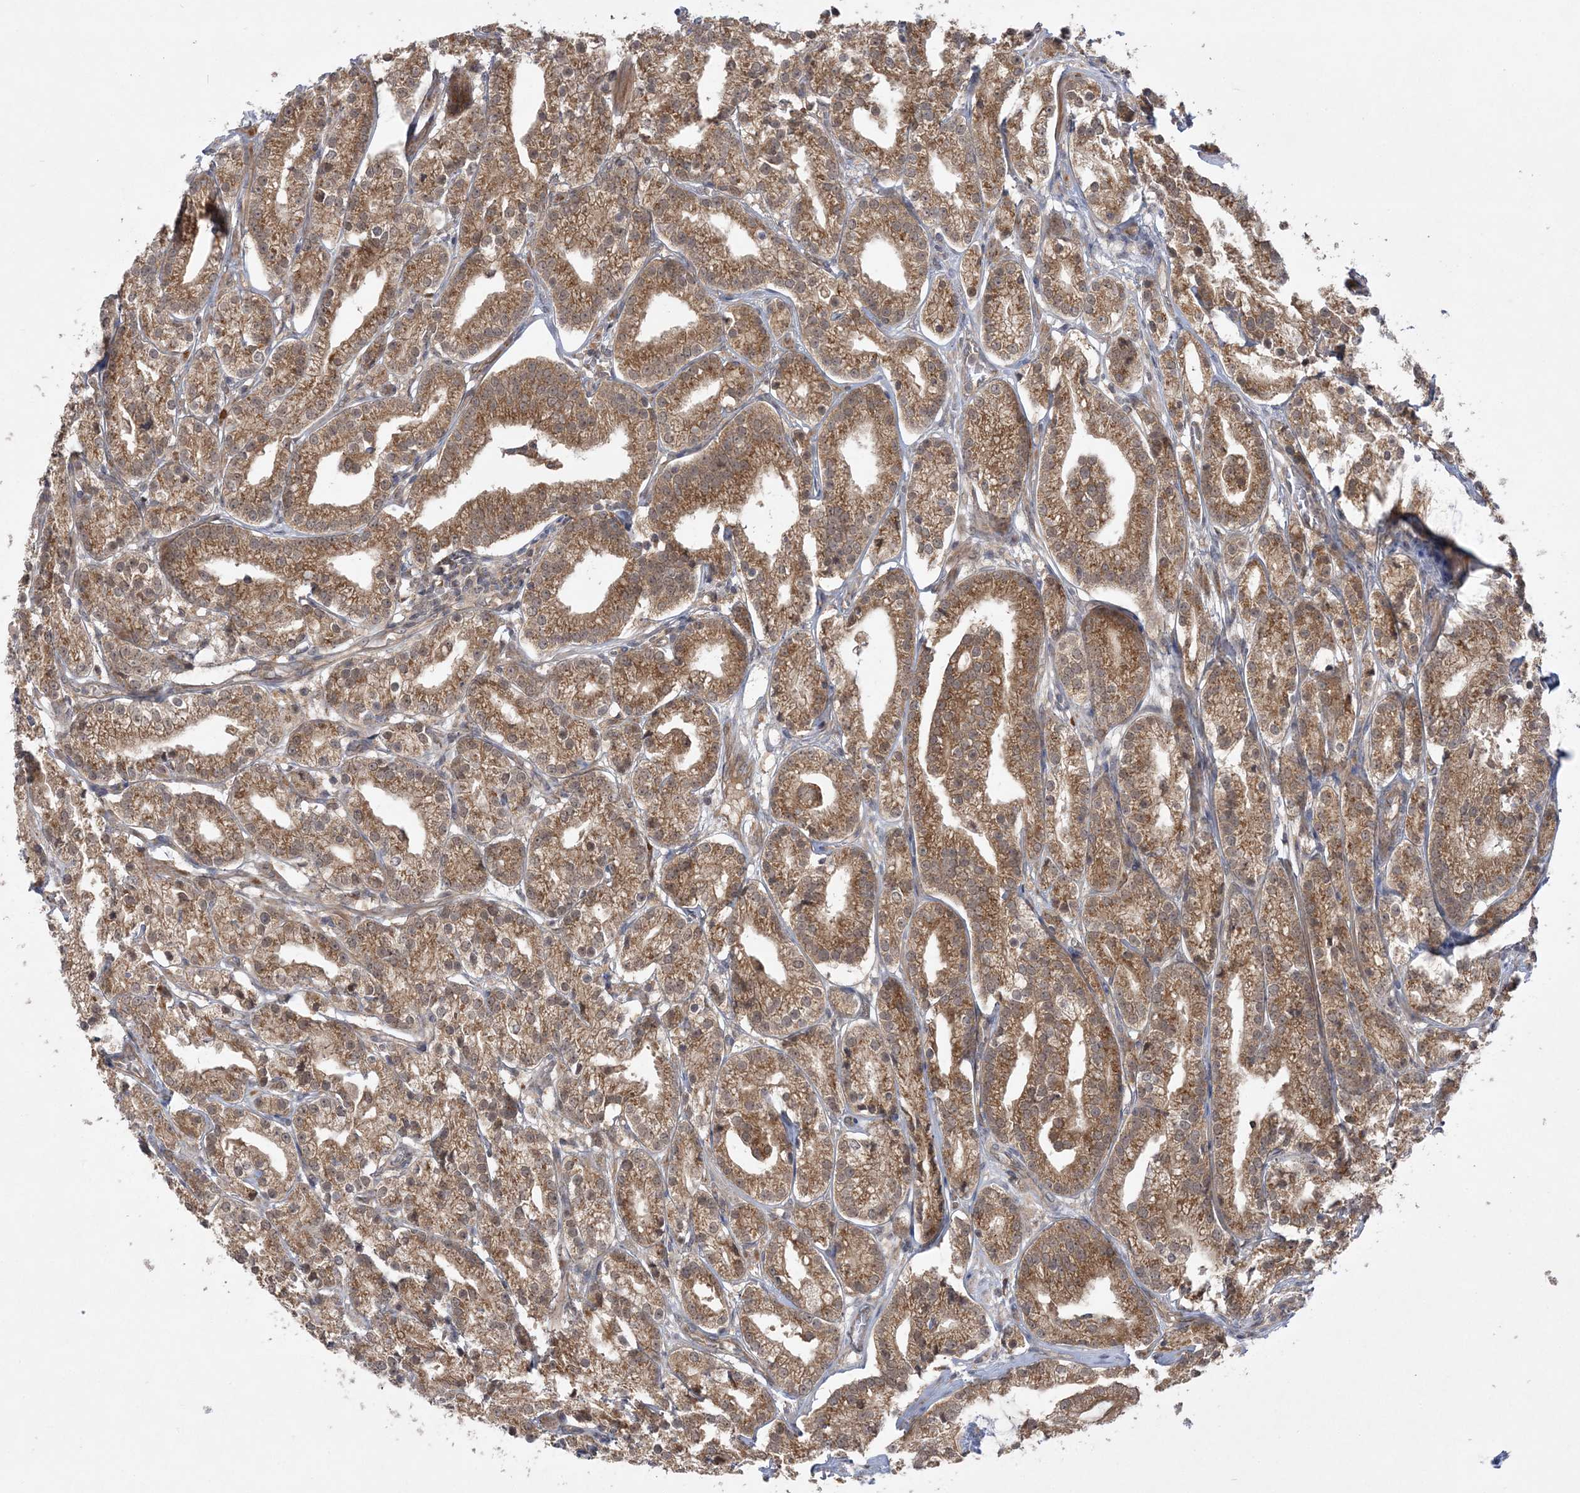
{"staining": {"intensity": "moderate", "quantity": ">75%", "location": "cytoplasmic/membranous"}, "tissue": "prostate cancer", "cell_type": "Tumor cells", "image_type": "cancer", "snomed": [{"axis": "morphology", "description": "Adenocarcinoma, High grade"}, {"axis": "topography", "description": "Prostate"}], "caption": "A micrograph of prostate cancer (high-grade adenocarcinoma) stained for a protein demonstrates moderate cytoplasmic/membranous brown staining in tumor cells.", "gene": "MMADHC", "patient": {"sex": "male", "age": 69}}